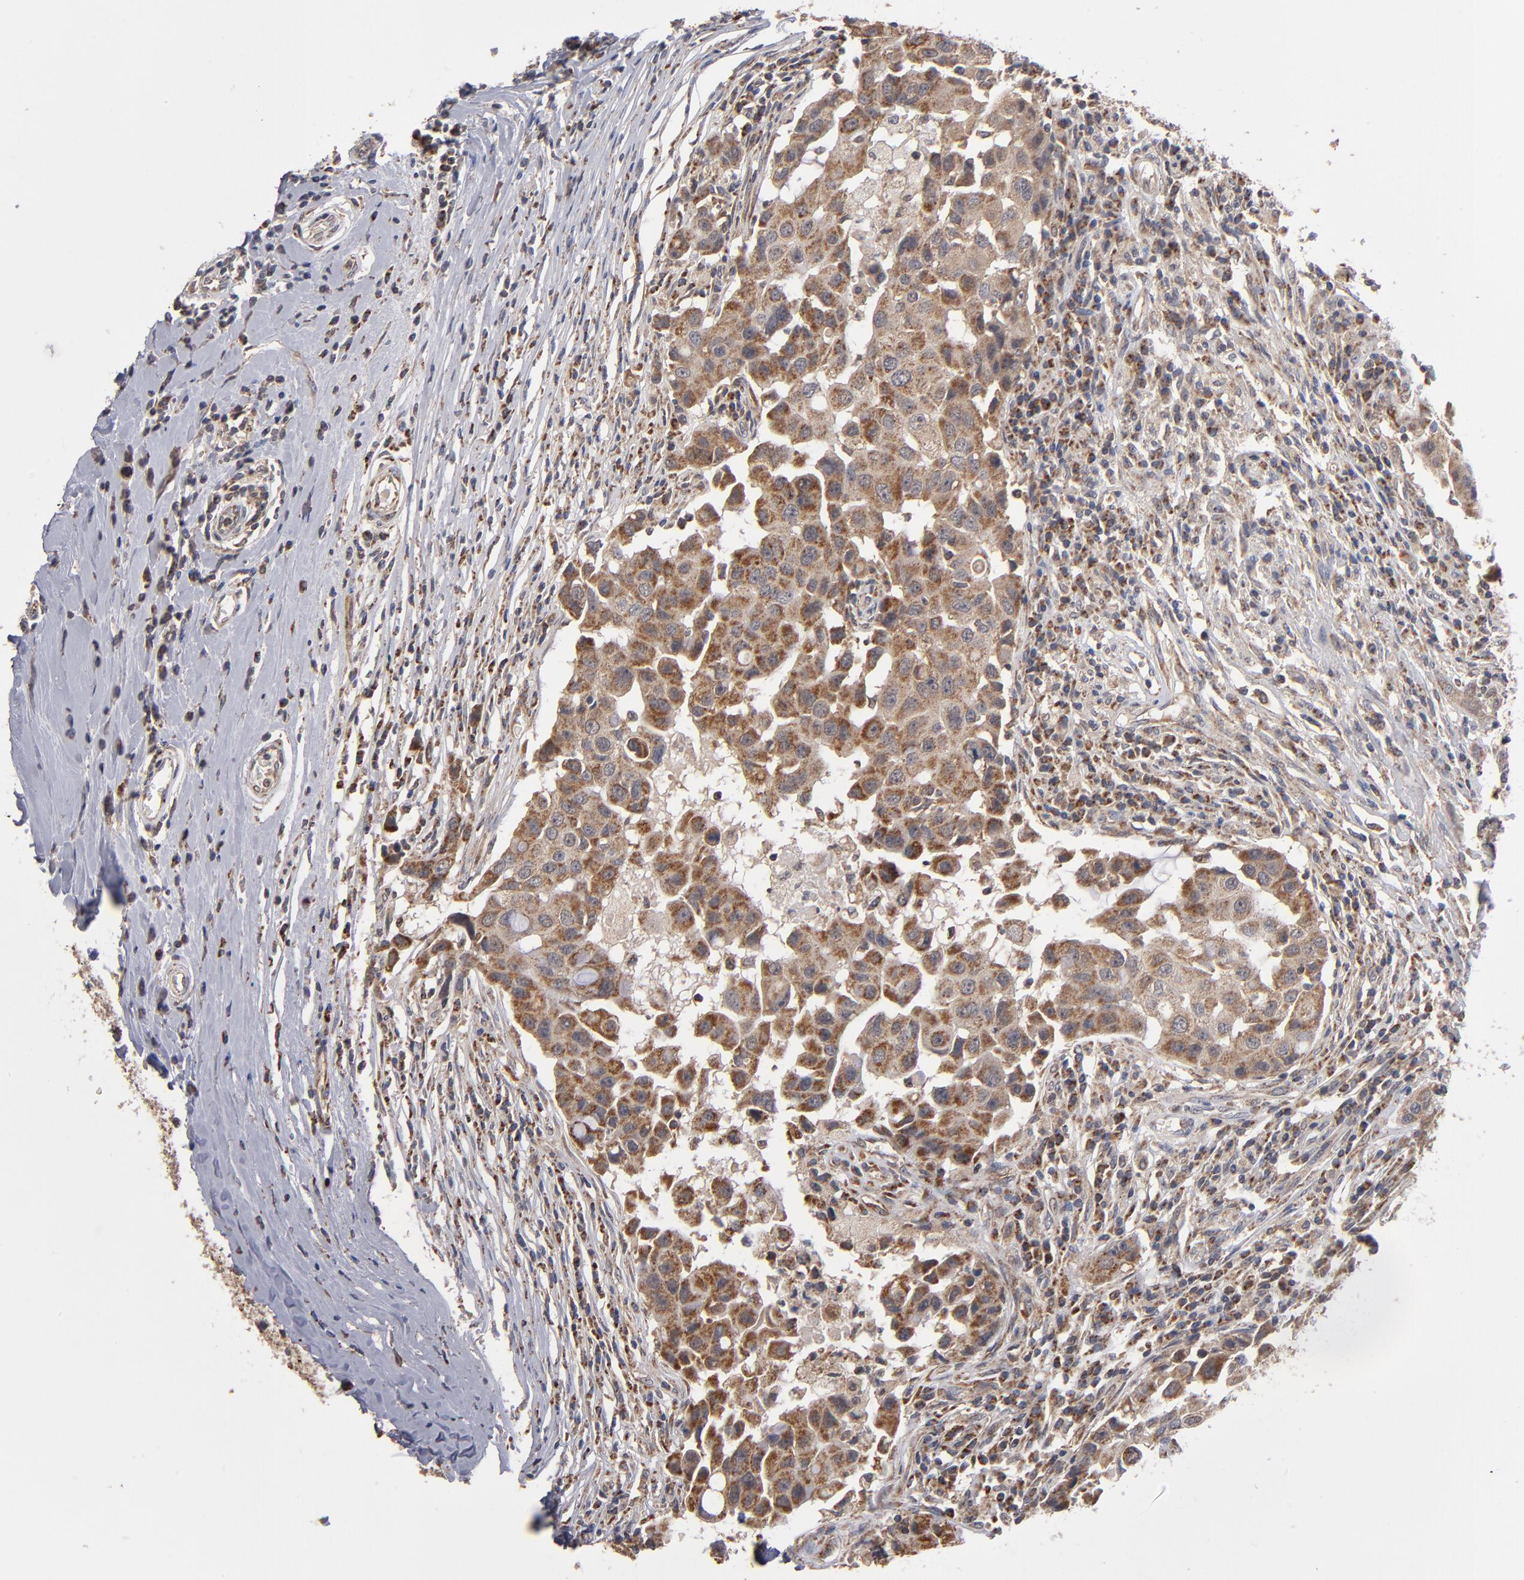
{"staining": {"intensity": "moderate", "quantity": ">75%", "location": "cytoplasmic/membranous"}, "tissue": "breast cancer", "cell_type": "Tumor cells", "image_type": "cancer", "snomed": [{"axis": "morphology", "description": "Duct carcinoma"}, {"axis": "topography", "description": "Breast"}], "caption": "Human breast cancer stained with a protein marker demonstrates moderate staining in tumor cells.", "gene": "MIPOL1", "patient": {"sex": "female", "age": 27}}